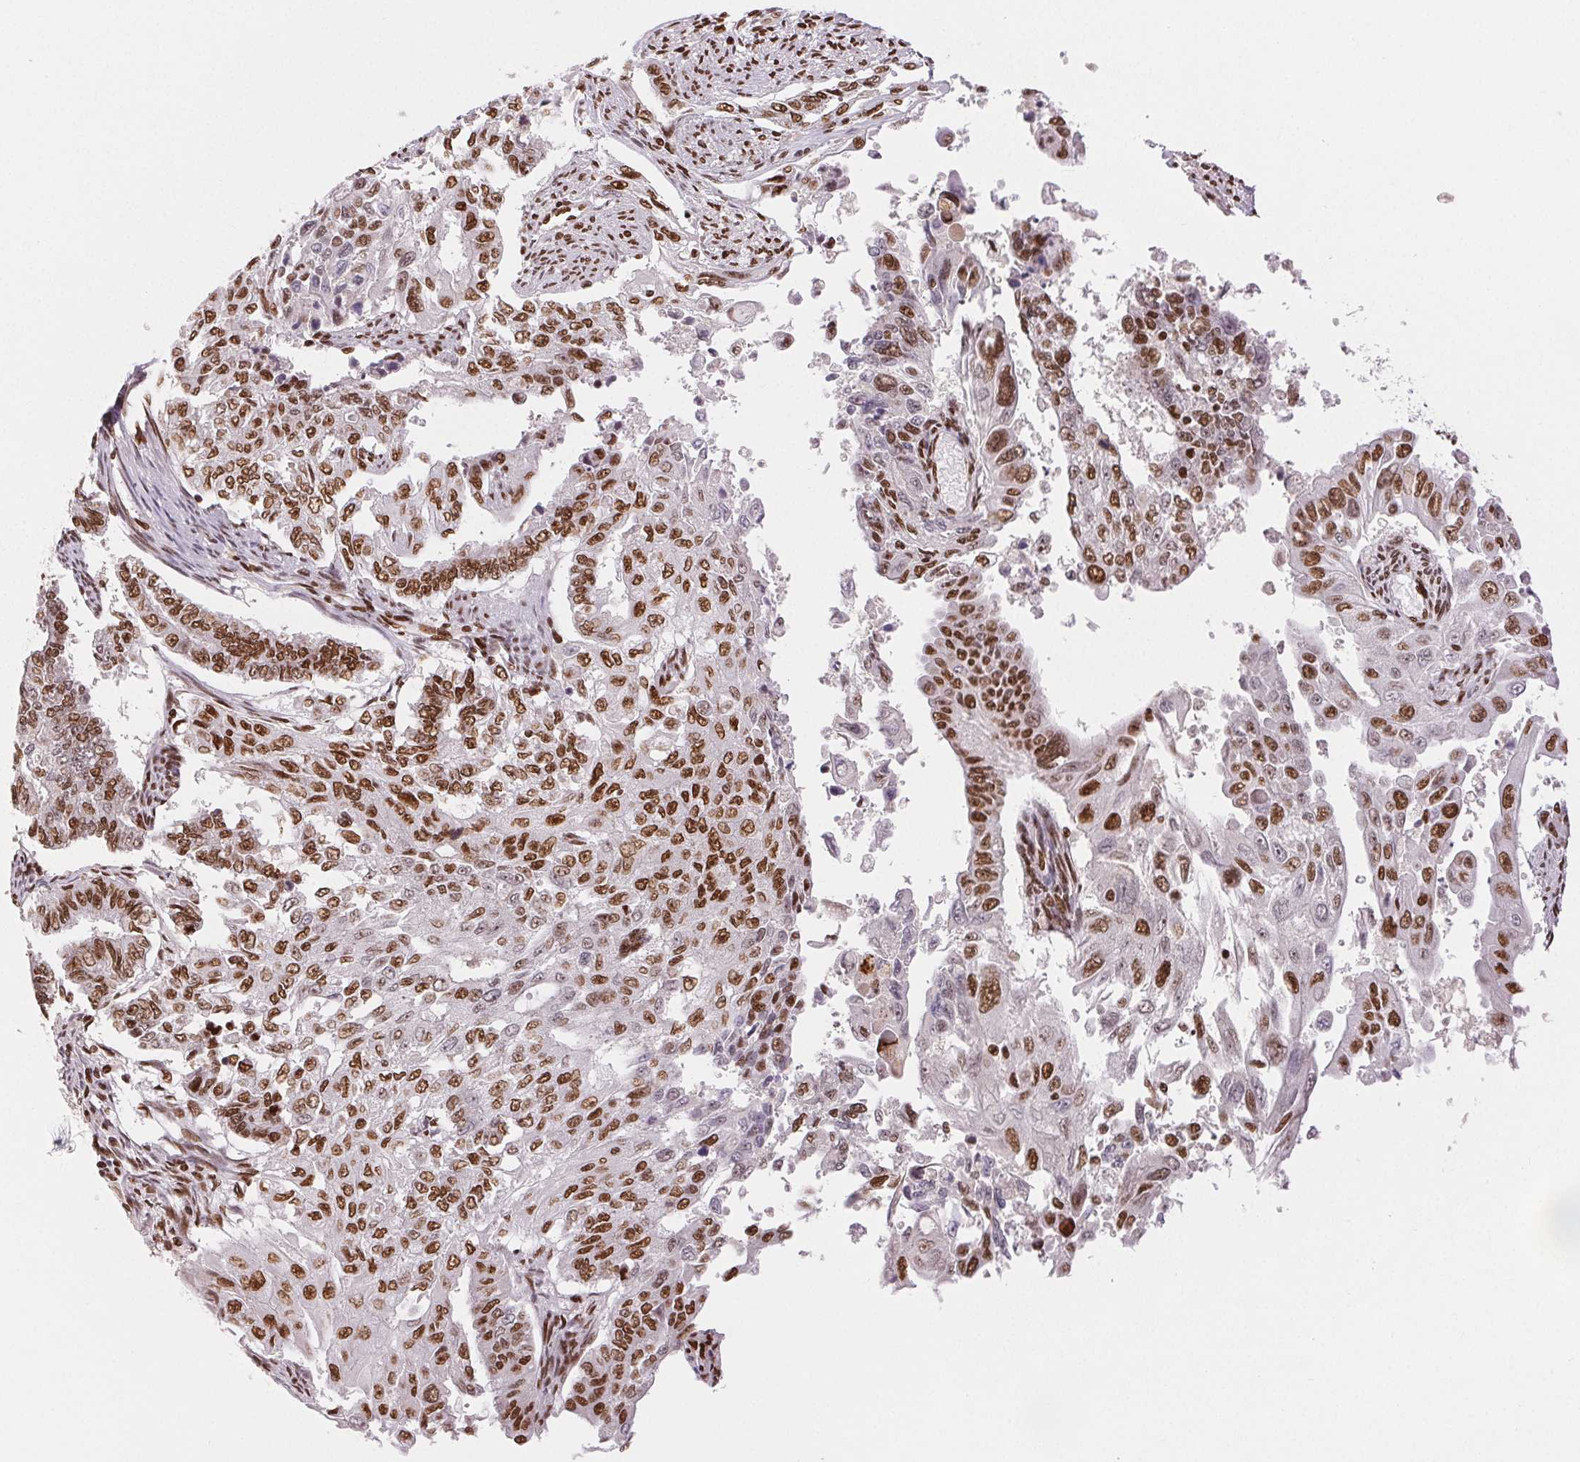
{"staining": {"intensity": "moderate", "quantity": ">75%", "location": "nuclear"}, "tissue": "endometrial cancer", "cell_type": "Tumor cells", "image_type": "cancer", "snomed": [{"axis": "morphology", "description": "Adenocarcinoma, NOS"}, {"axis": "topography", "description": "Uterus"}], "caption": "A micrograph of adenocarcinoma (endometrial) stained for a protein shows moderate nuclear brown staining in tumor cells.", "gene": "ZNF80", "patient": {"sex": "female", "age": 59}}